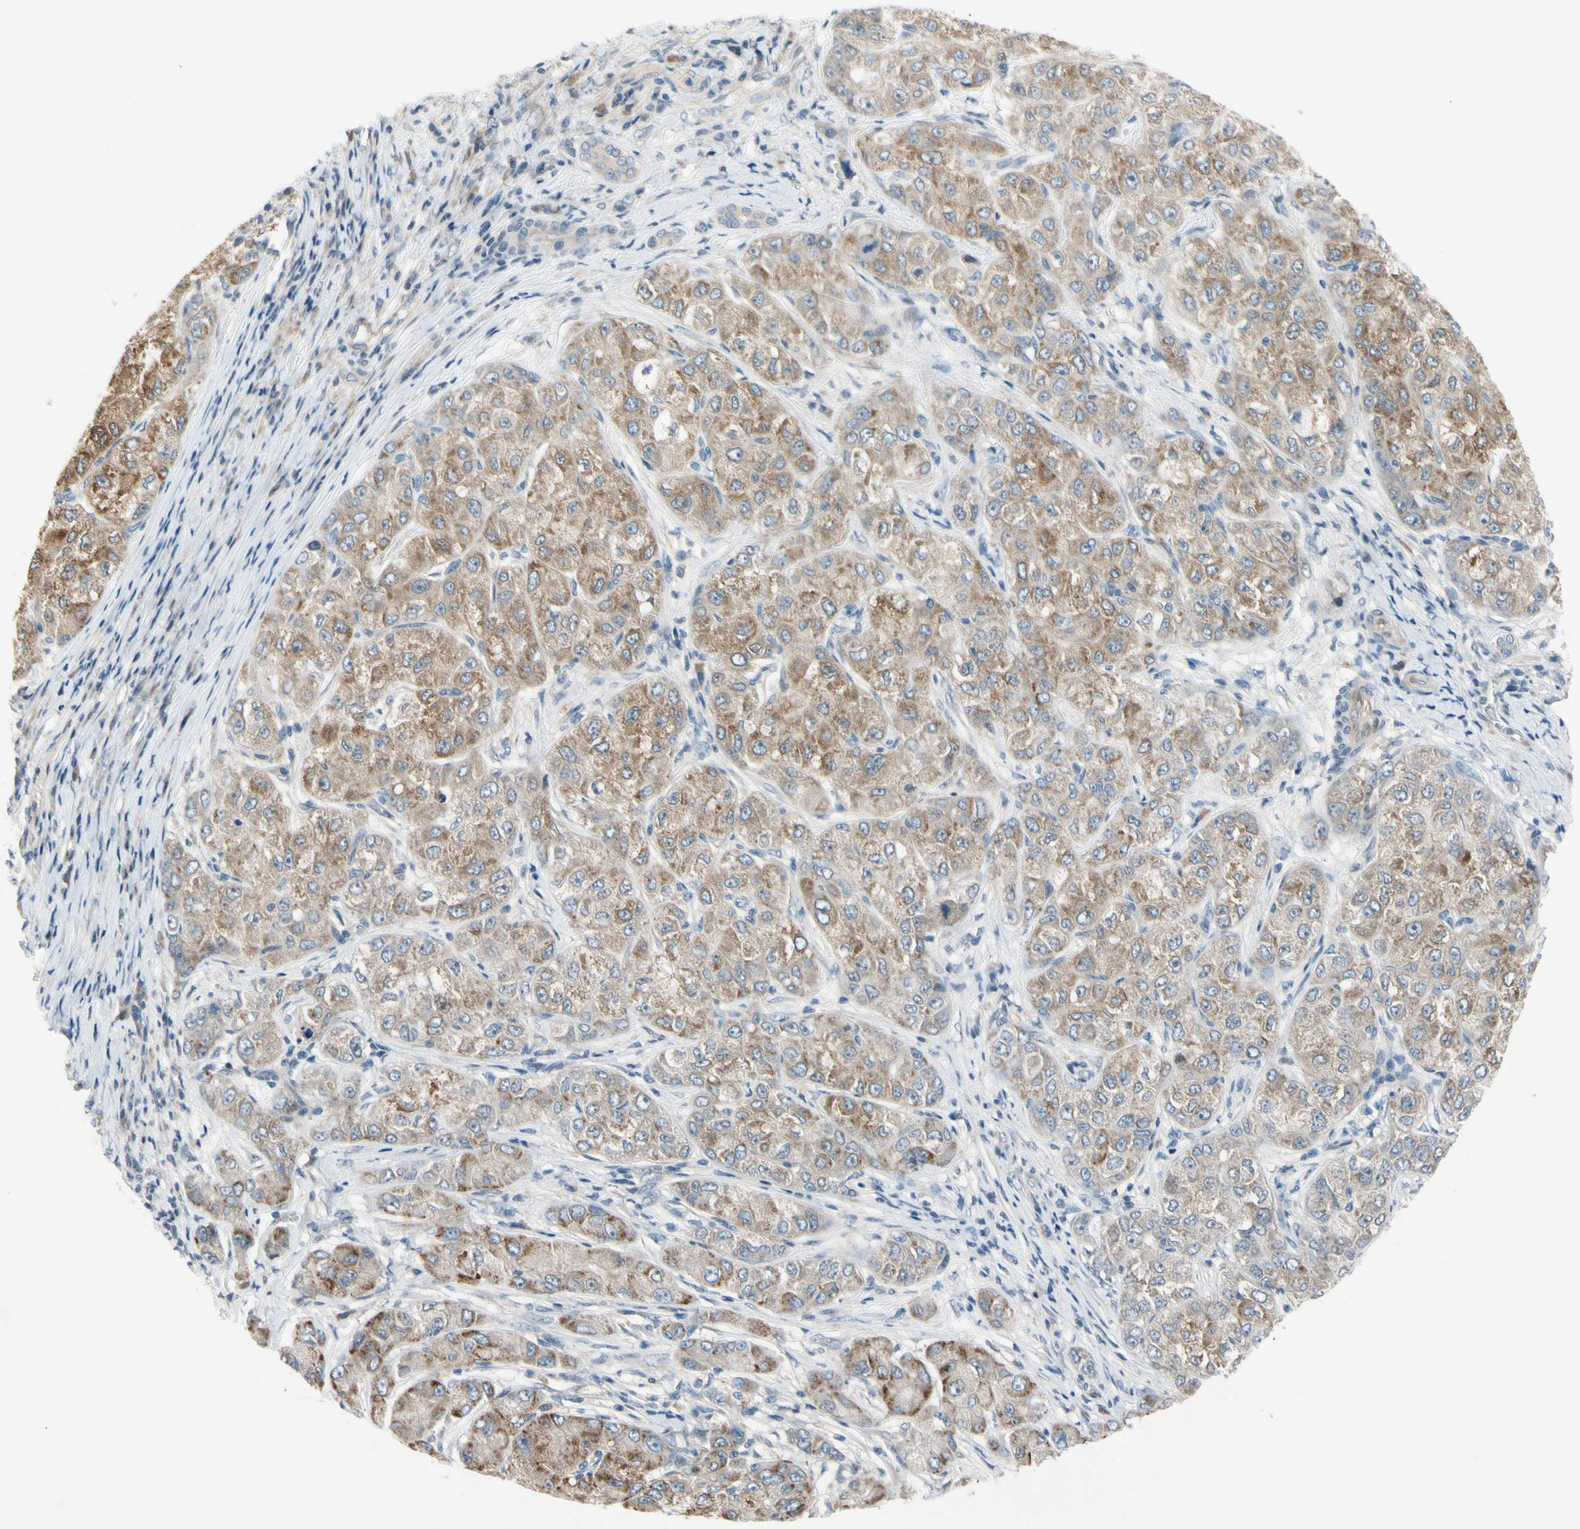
{"staining": {"intensity": "strong", "quantity": "<25%", "location": "cytoplasmic/membranous"}, "tissue": "liver cancer", "cell_type": "Tumor cells", "image_type": "cancer", "snomed": [{"axis": "morphology", "description": "Carcinoma, Hepatocellular, NOS"}, {"axis": "topography", "description": "Liver"}], "caption": "This is a histology image of immunohistochemistry (IHC) staining of hepatocellular carcinoma (liver), which shows strong staining in the cytoplasmic/membranous of tumor cells.", "gene": "CFAP36", "patient": {"sex": "male", "age": 80}}